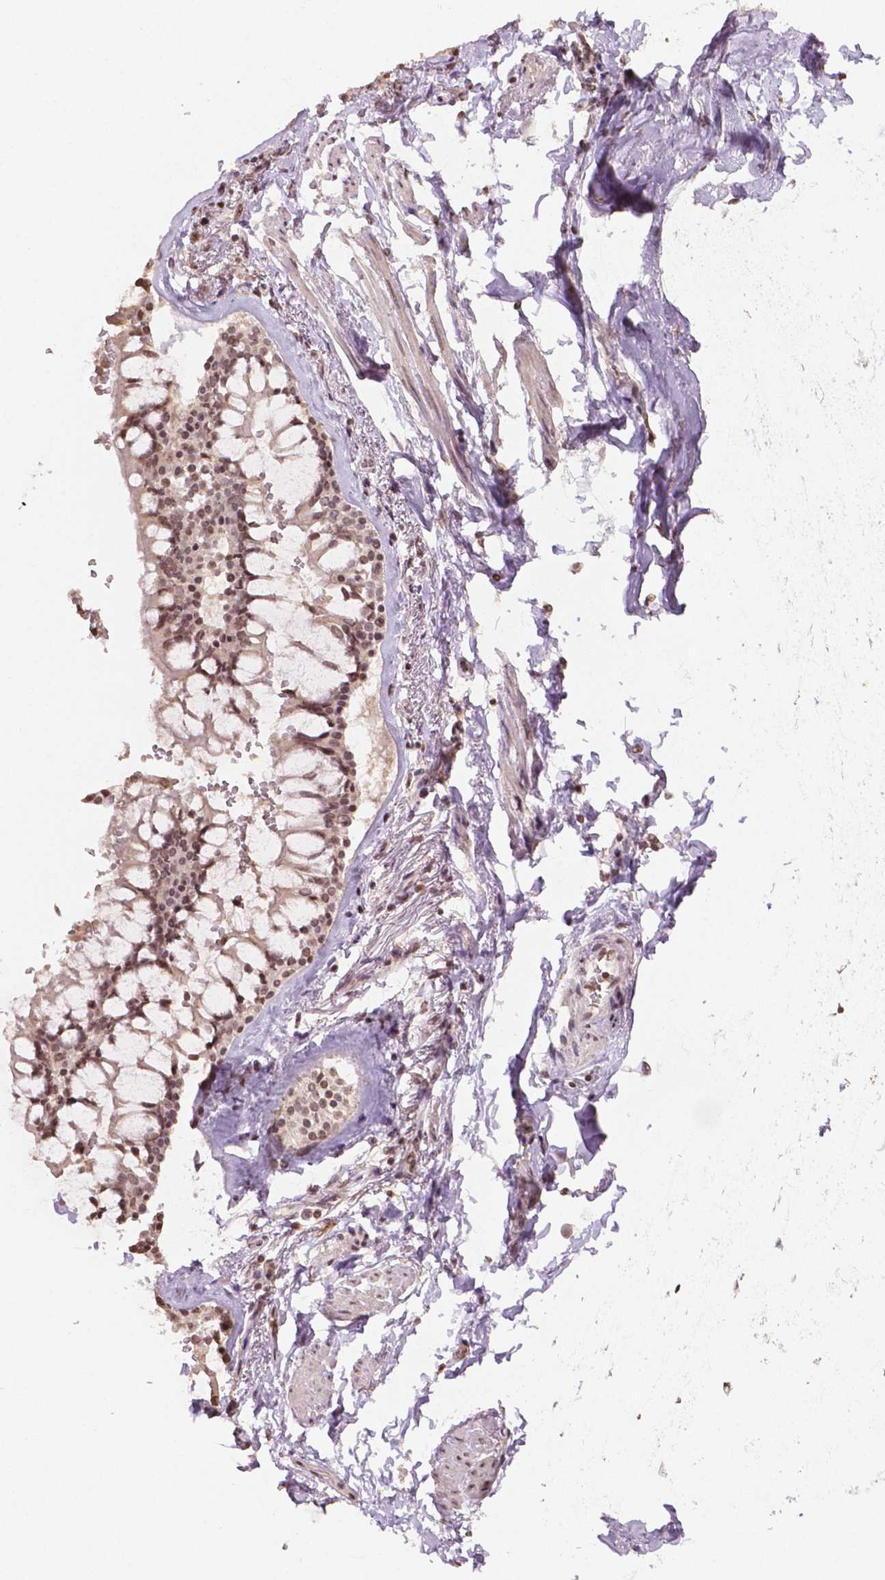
{"staining": {"intensity": "moderate", "quantity": ">75%", "location": "nuclear"}, "tissue": "soft tissue", "cell_type": "Chondrocytes", "image_type": "normal", "snomed": [{"axis": "morphology", "description": "Normal tissue, NOS"}, {"axis": "topography", "description": "Cartilage tissue"}, {"axis": "topography", "description": "Bronchus"}, {"axis": "topography", "description": "Peripheral nerve tissue"}], "caption": "Immunohistochemistry (IHC) micrograph of normal soft tissue: soft tissue stained using IHC demonstrates medium levels of moderate protein expression localized specifically in the nuclear of chondrocytes, appearing as a nuclear brown color.", "gene": "DEK", "patient": {"sex": "male", "age": 67}}